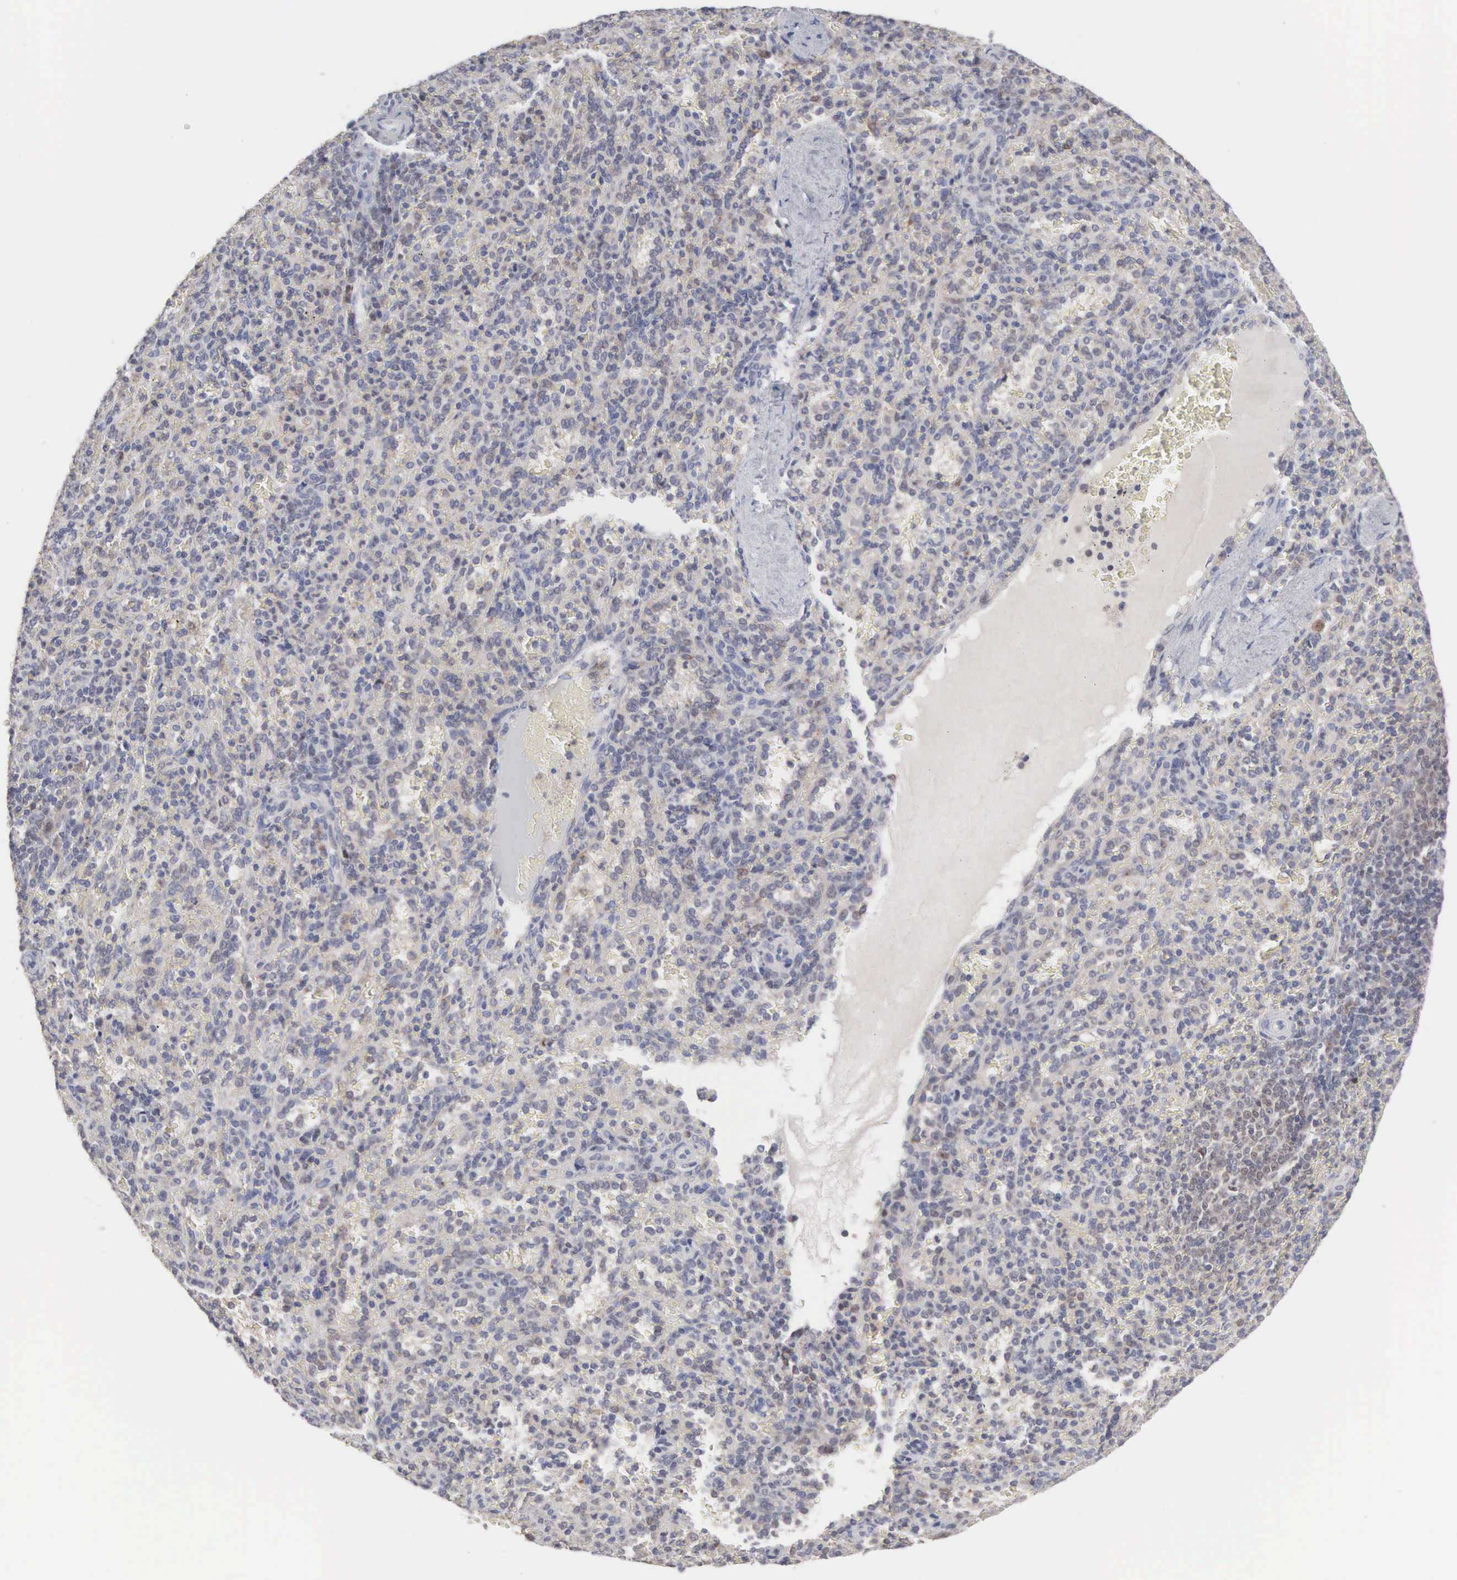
{"staining": {"intensity": "moderate", "quantity": "25%-75%", "location": "cytoplasmic/membranous"}, "tissue": "spleen", "cell_type": "Cells in red pulp", "image_type": "normal", "snomed": [{"axis": "morphology", "description": "Normal tissue, NOS"}, {"axis": "topography", "description": "Spleen"}], "caption": "Protein staining by immunohistochemistry displays moderate cytoplasmic/membranous positivity in about 25%-75% of cells in red pulp in normal spleen.", "gene": "ACOT4", "patient": {"sex": "female", "age": 21}}